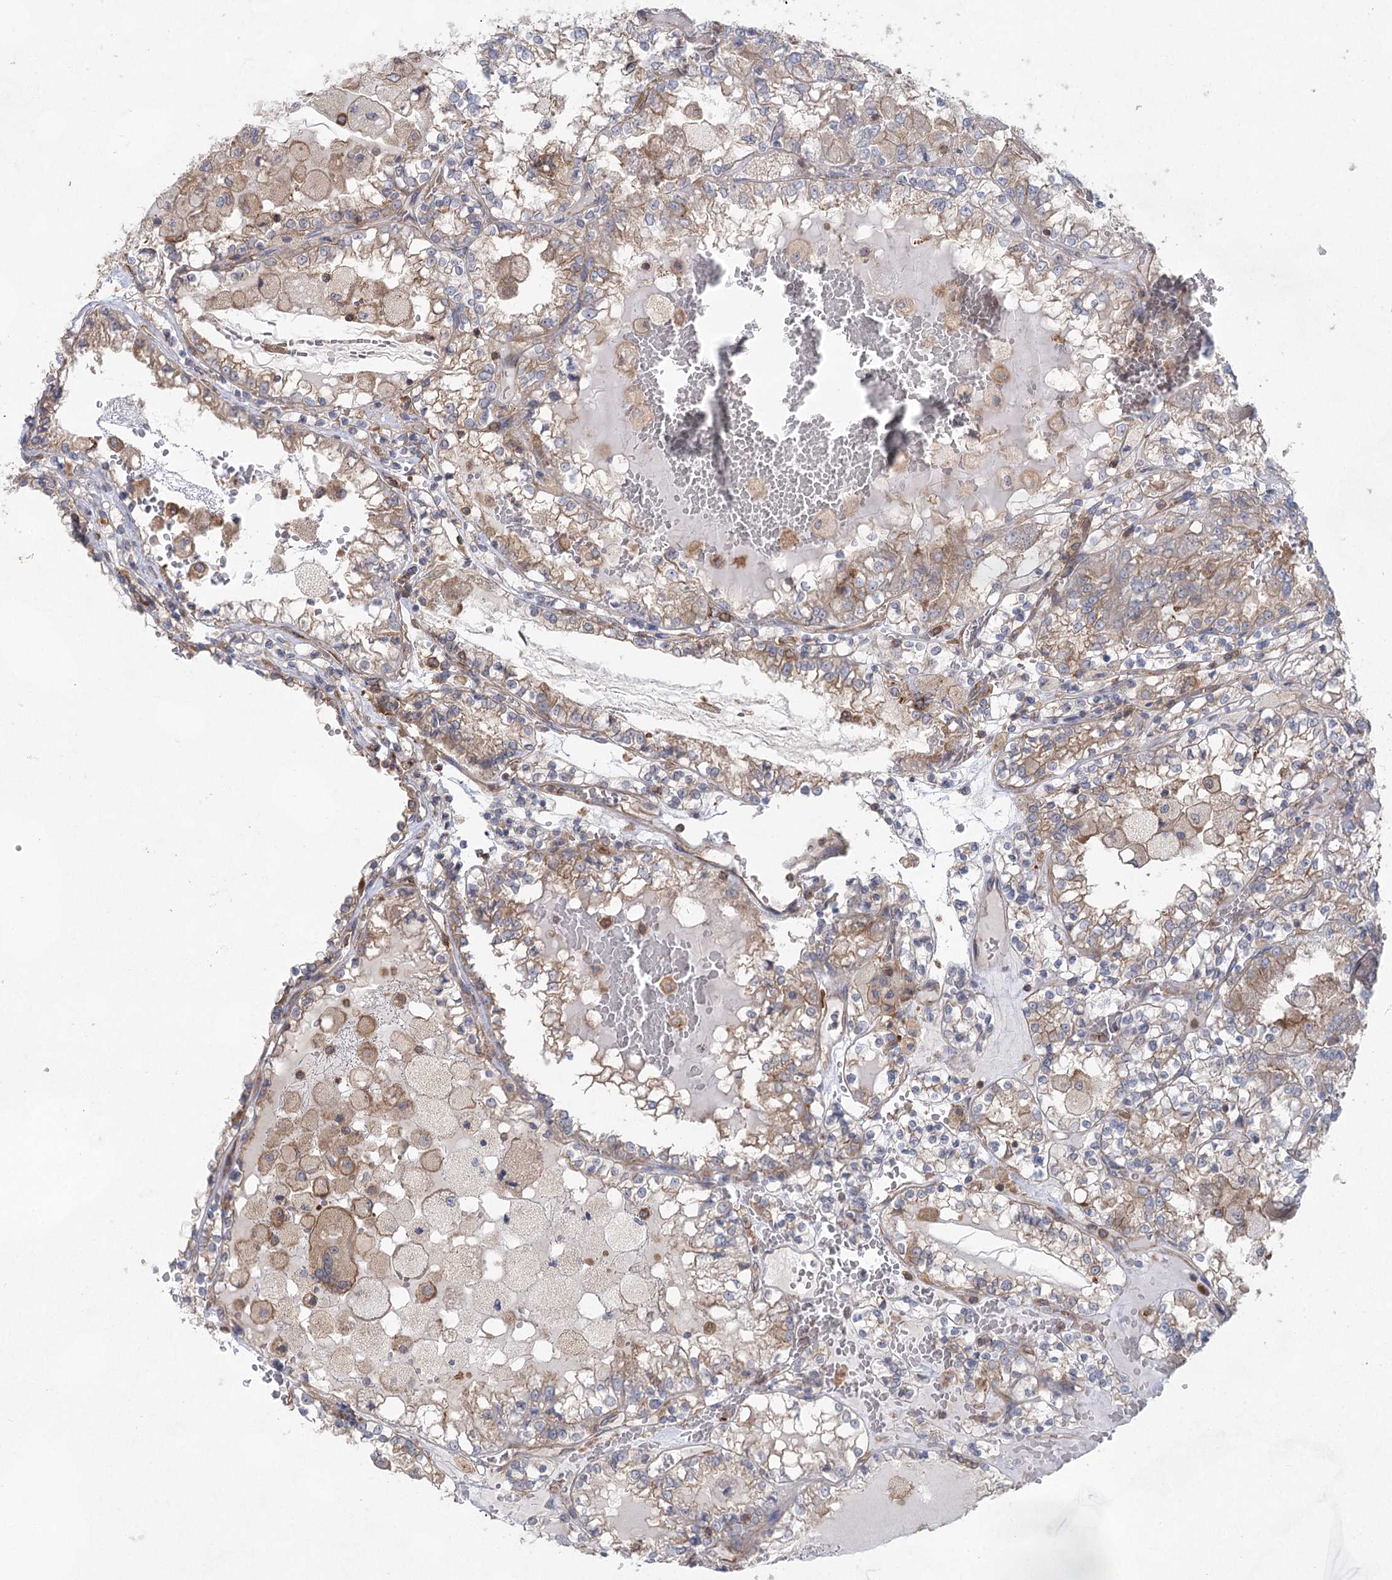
{"staining": {"intensity": "moderate", "quantity": "25%-75%", "location": "cytoplasmic/membranous"}, "tissue": "renal cancer", "cell_type": "Tumor cells", "image_type": "cancer", "snomed": [{"axis": "morphology", "description": "Adenocarcinoma, NOS"}, {"axis": "topography", "description": "Kidney"}], "caption": "Human adenocarcinoma (renal) stained with a protein marker demonstrates moderate staining in tumor cells.", "gene": "EIF3A", "patient": {"sex": "female", "age": 56}}